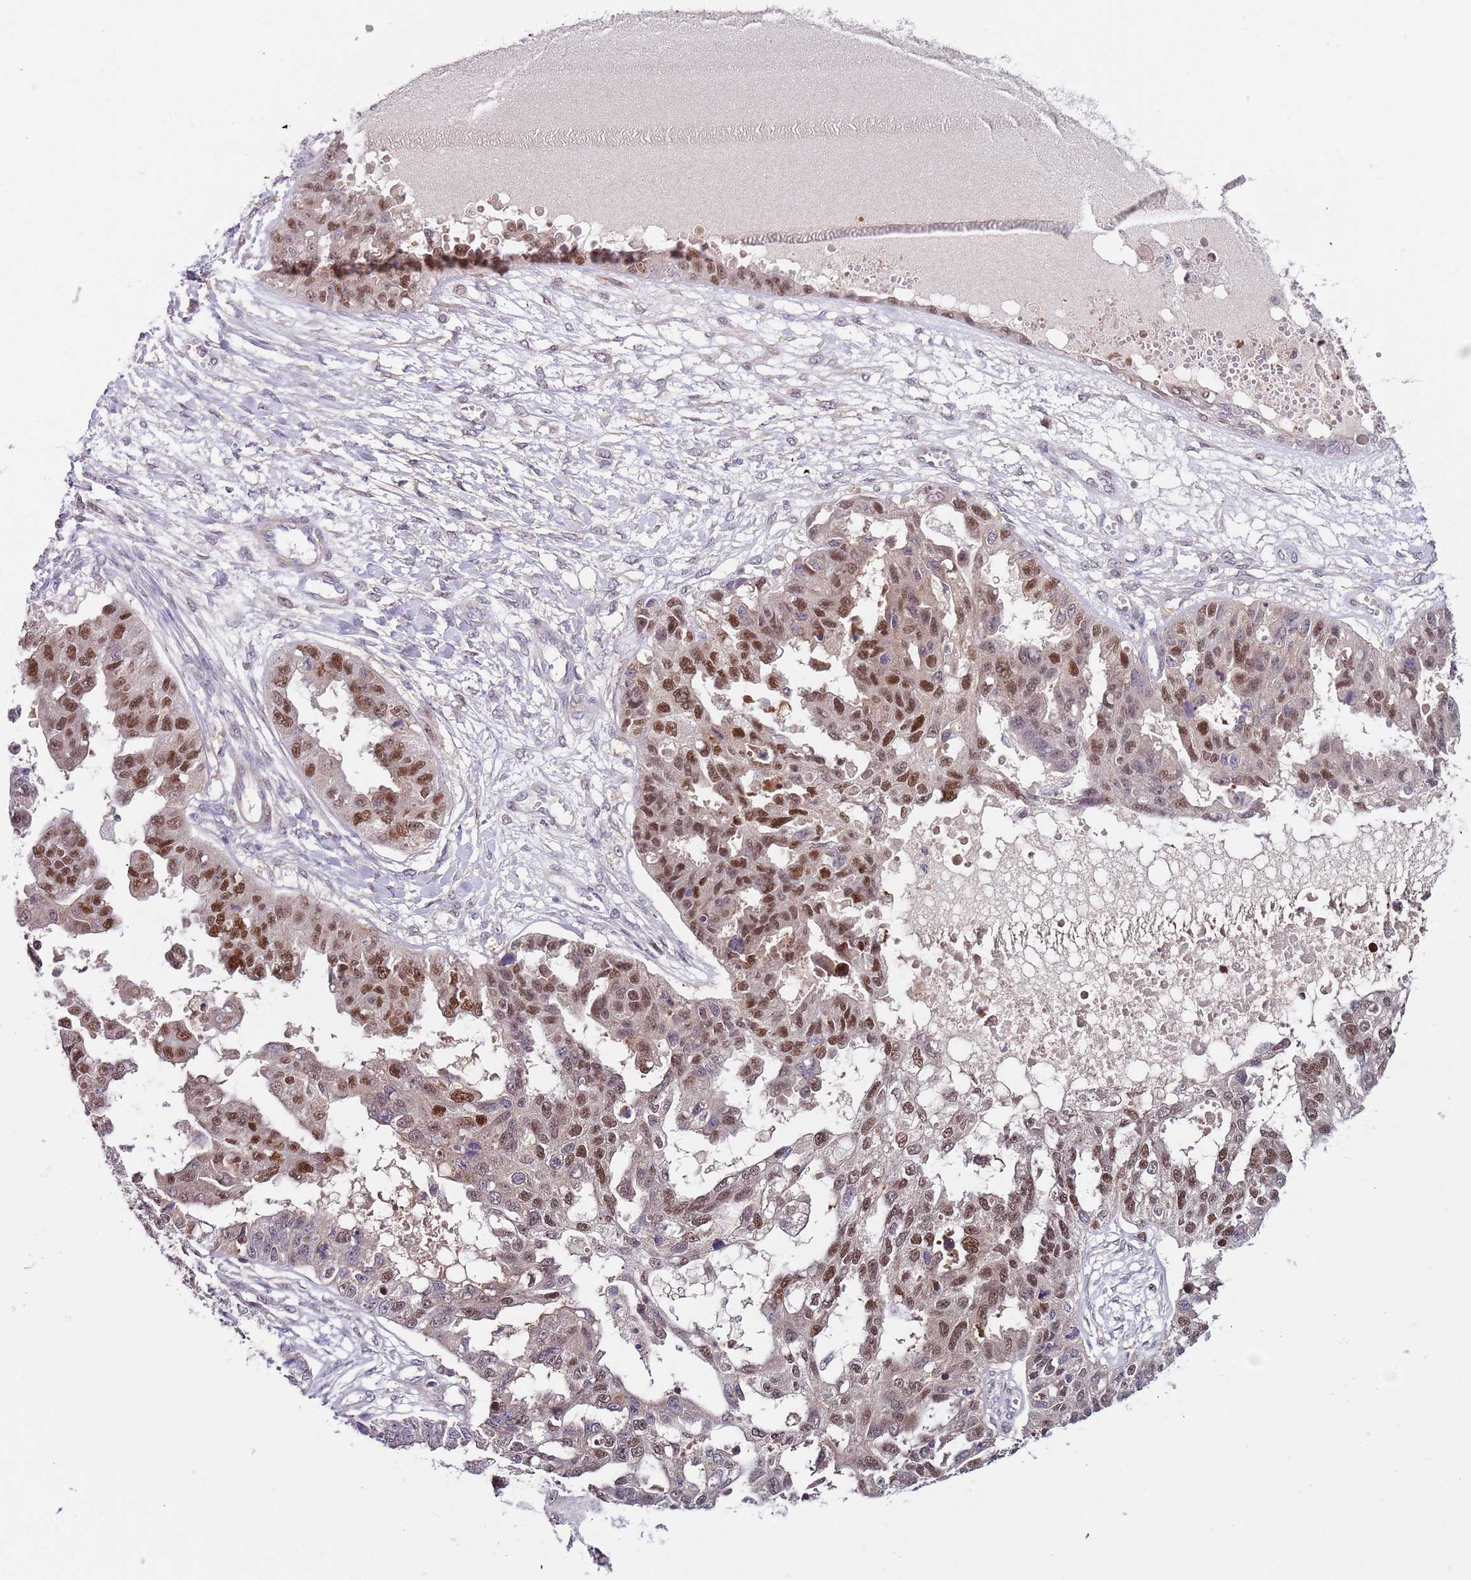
{"staining": {"intensity": "moderate", "quantity": ">75%", "location": "nuclear"}, "tissue": "ovarian cancer", "cell_type": "Tumor cells", "image_type": "cancer", "snomed": [{"axis": "morphology", "description": "Cystadenocarcinoma, serous, NOS"}, {"axis": "topography", "description": "Ovary"}], "caption": "Immunohistochemistry (IHC) staining of serous cystadenocarcinoma (ovarian), which displays medium levels of moderate nuclear expression in approximately >75% of tumor cells indicating moderate nuclear protein positivity. The staining was performed using DAB (brown) for protein detection and nuclei were counterstained in hematoxylin (blue).", "gene": "RMND5B", "patient": {"sex": "female", "age": 58}}